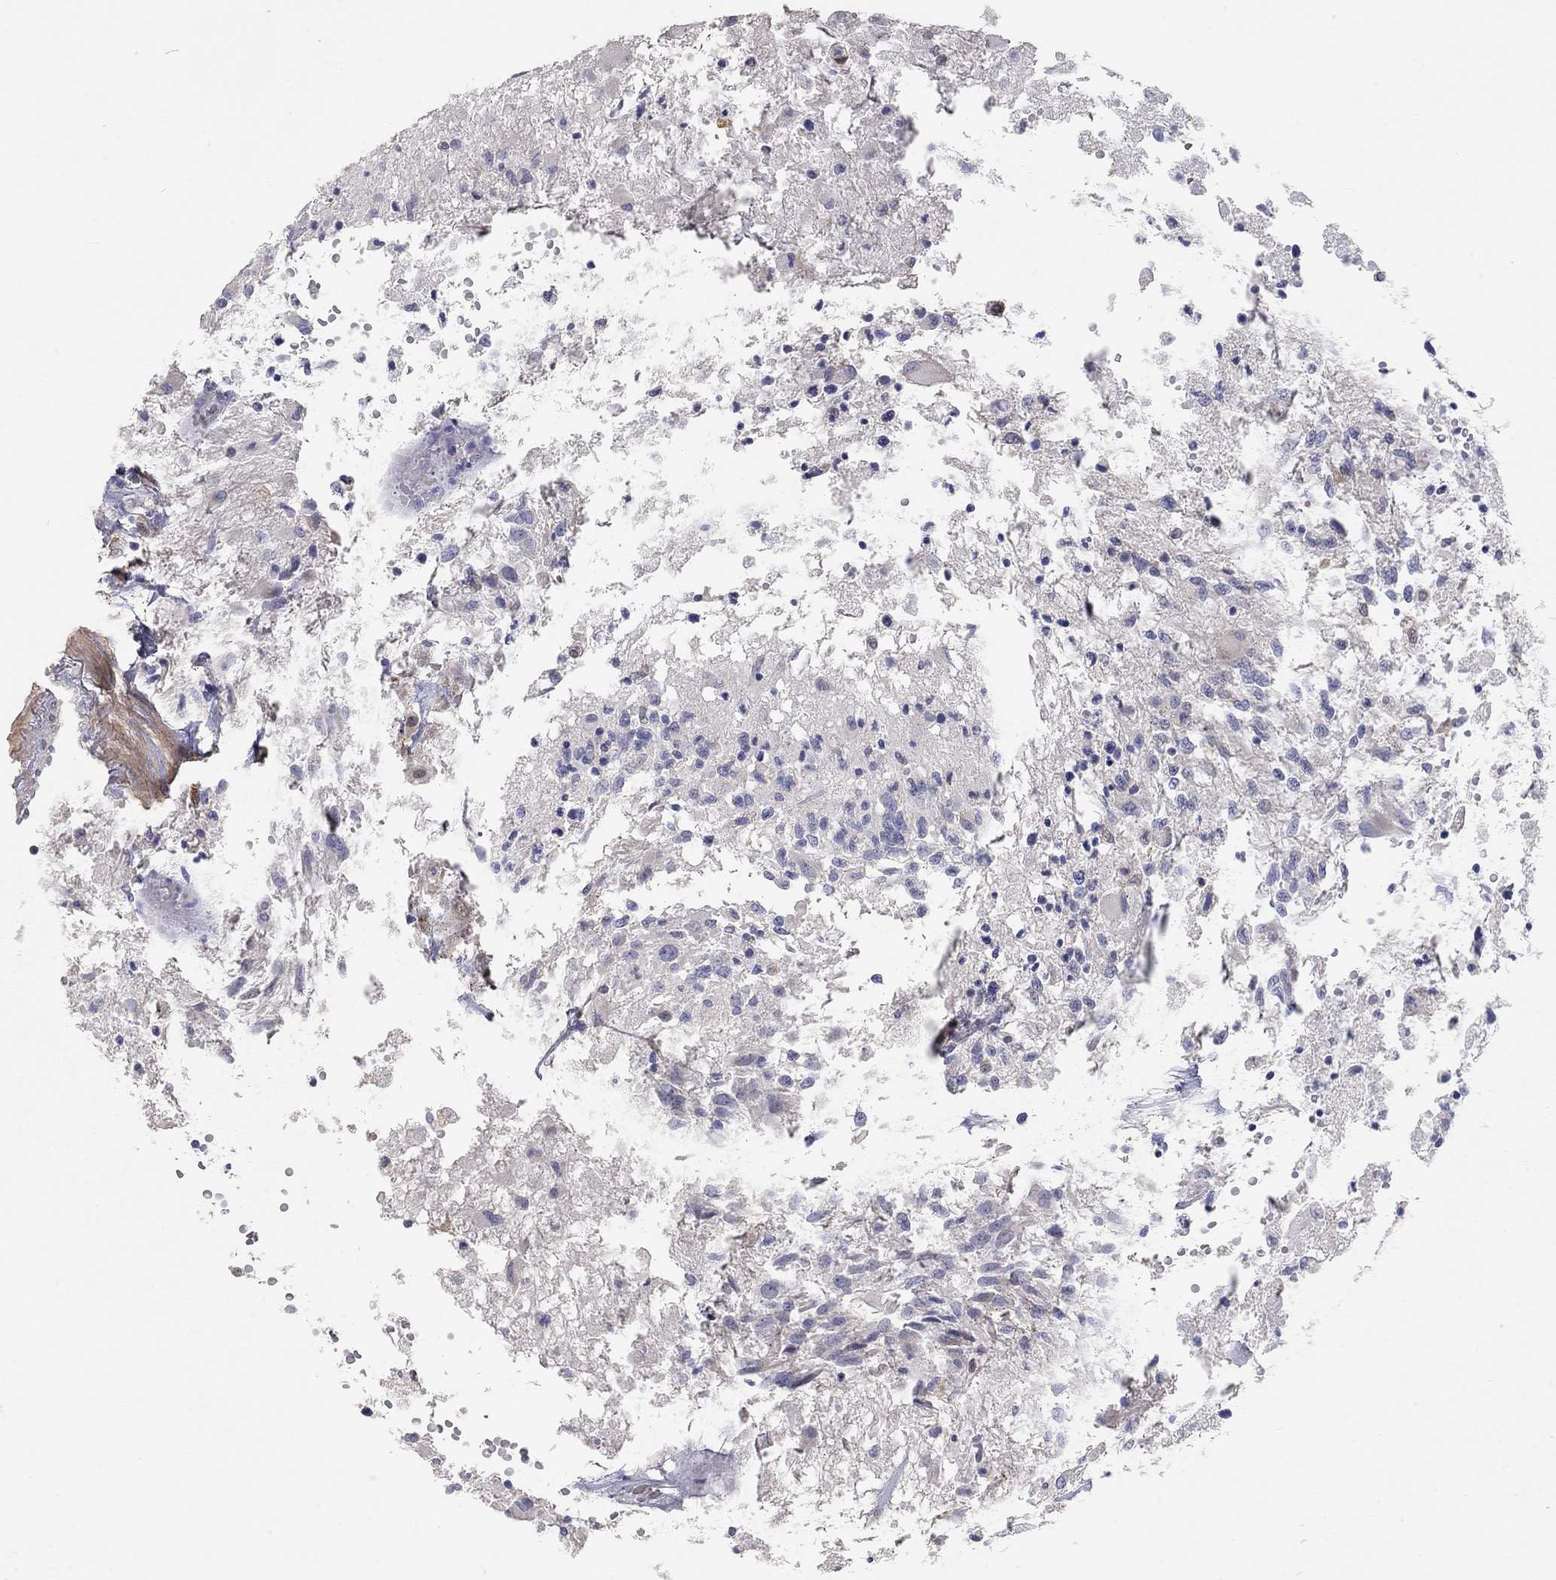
{"staining": {"intensity": "negative", "quantity": "none", "location": "none"}, "tissue": "glioma", "cell_type": "Tumor cells", "image_type": "cancer", "snomed": [{"axis": "morphology", "description": "Glioma, malignant, High grade"}, {"axis": "topography", "description": "Brain"}], "caption": "This is an immunohistochemistry histopathology image of human glioma. There is no positivity in tumor cells.", "gene": "PAPSS2", "patient": {"sex": "female", "age": 63}}